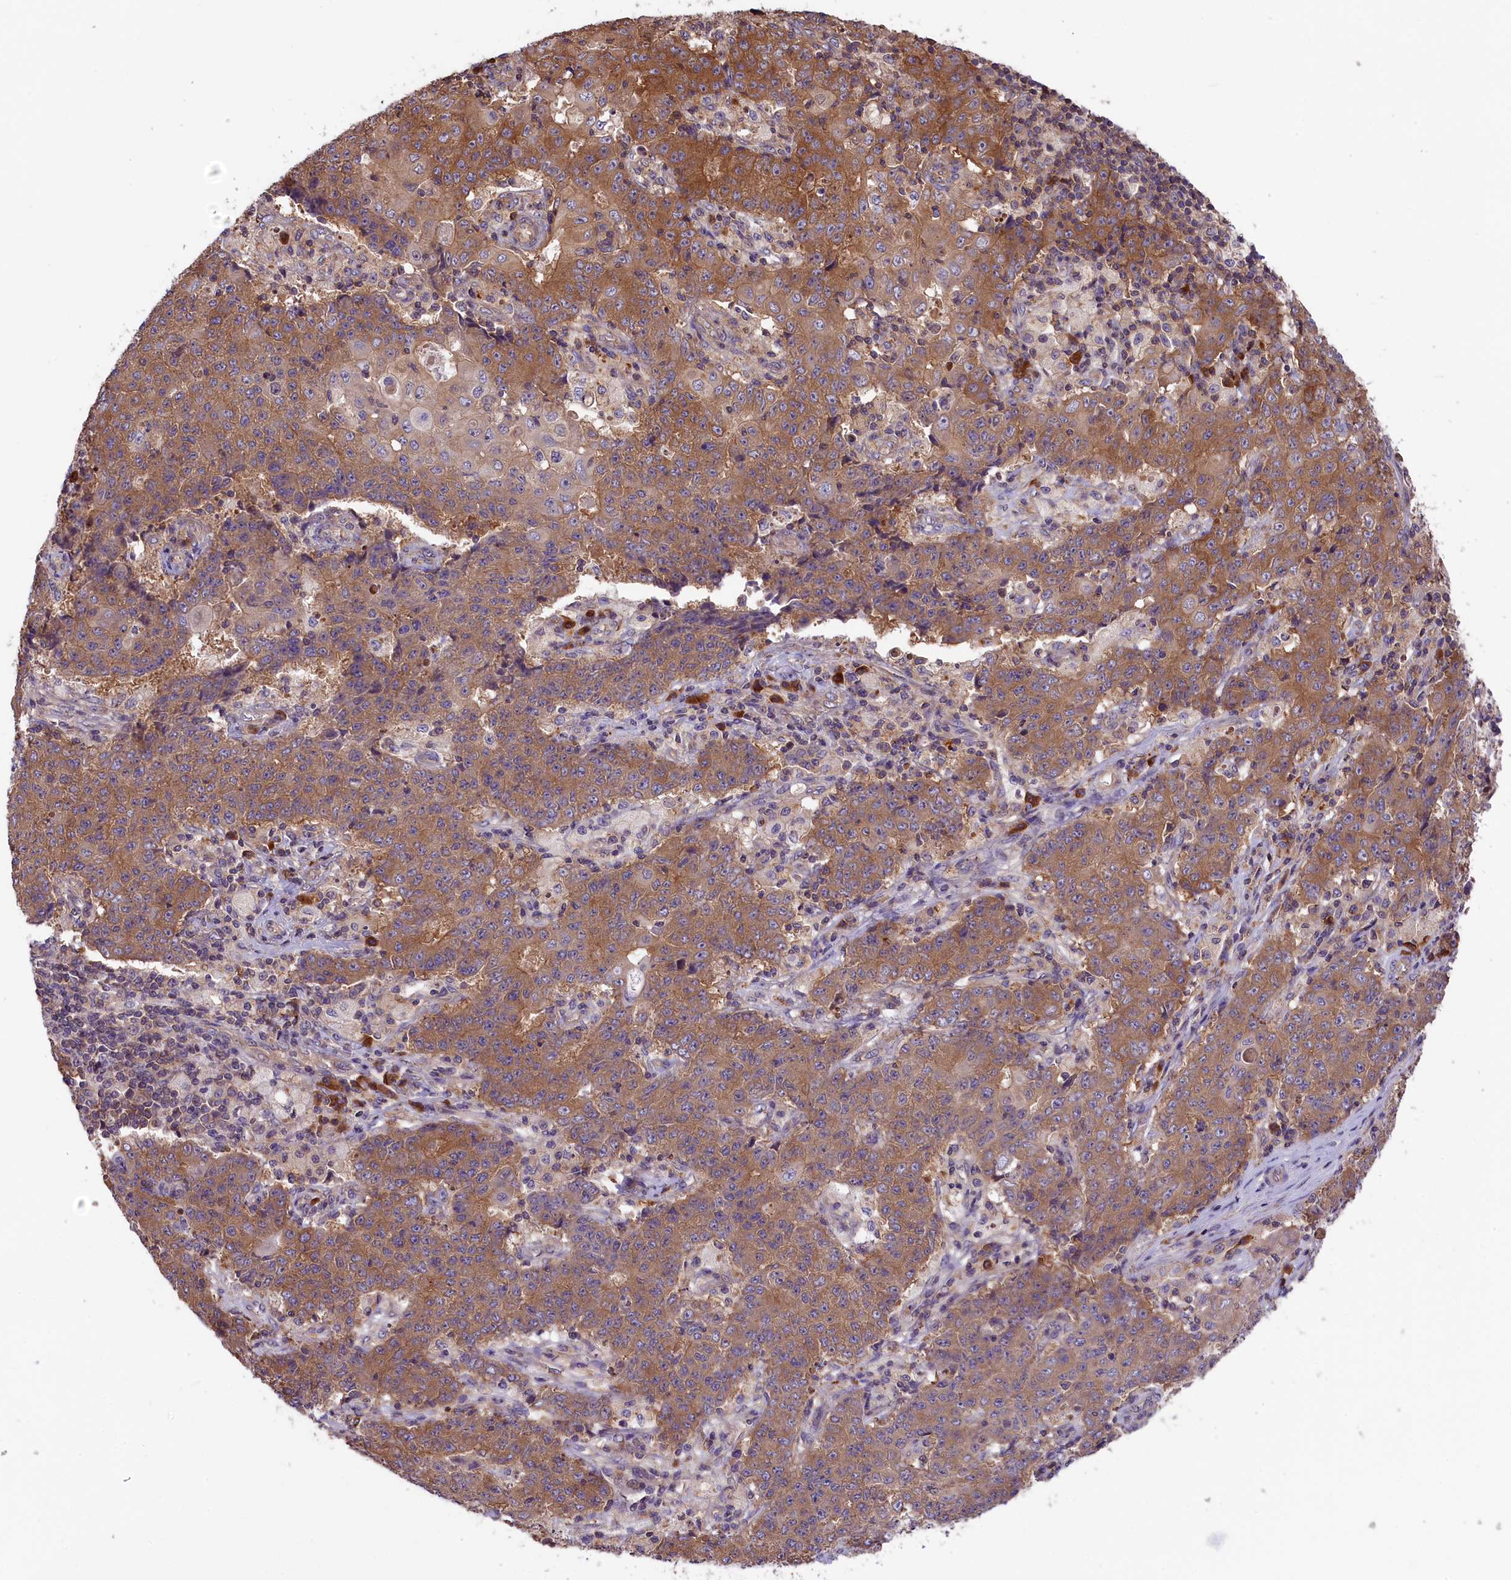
{"staining": {"intensity": "moderate", "quantity": ">75%", "location": "cytoplasmic/membranous"}, "tissue": "ovarian cancer", "cell_type": "Tumor cells", "image_type": "cancer", "snomed": [{"axis": "morphology", "description": "Carcinoma, endometroid"}, {"axis": "topography", "description": "Ovary"}], "caption": "Endometroid carcinoma (ovarian) stained with a brown dye demonstrates moderate cytoplasmic/membranous positive positivity in approximately >75% of tumor cells.", "gene": "SETD6", "patient": {"sex": "female", "age": 42}}